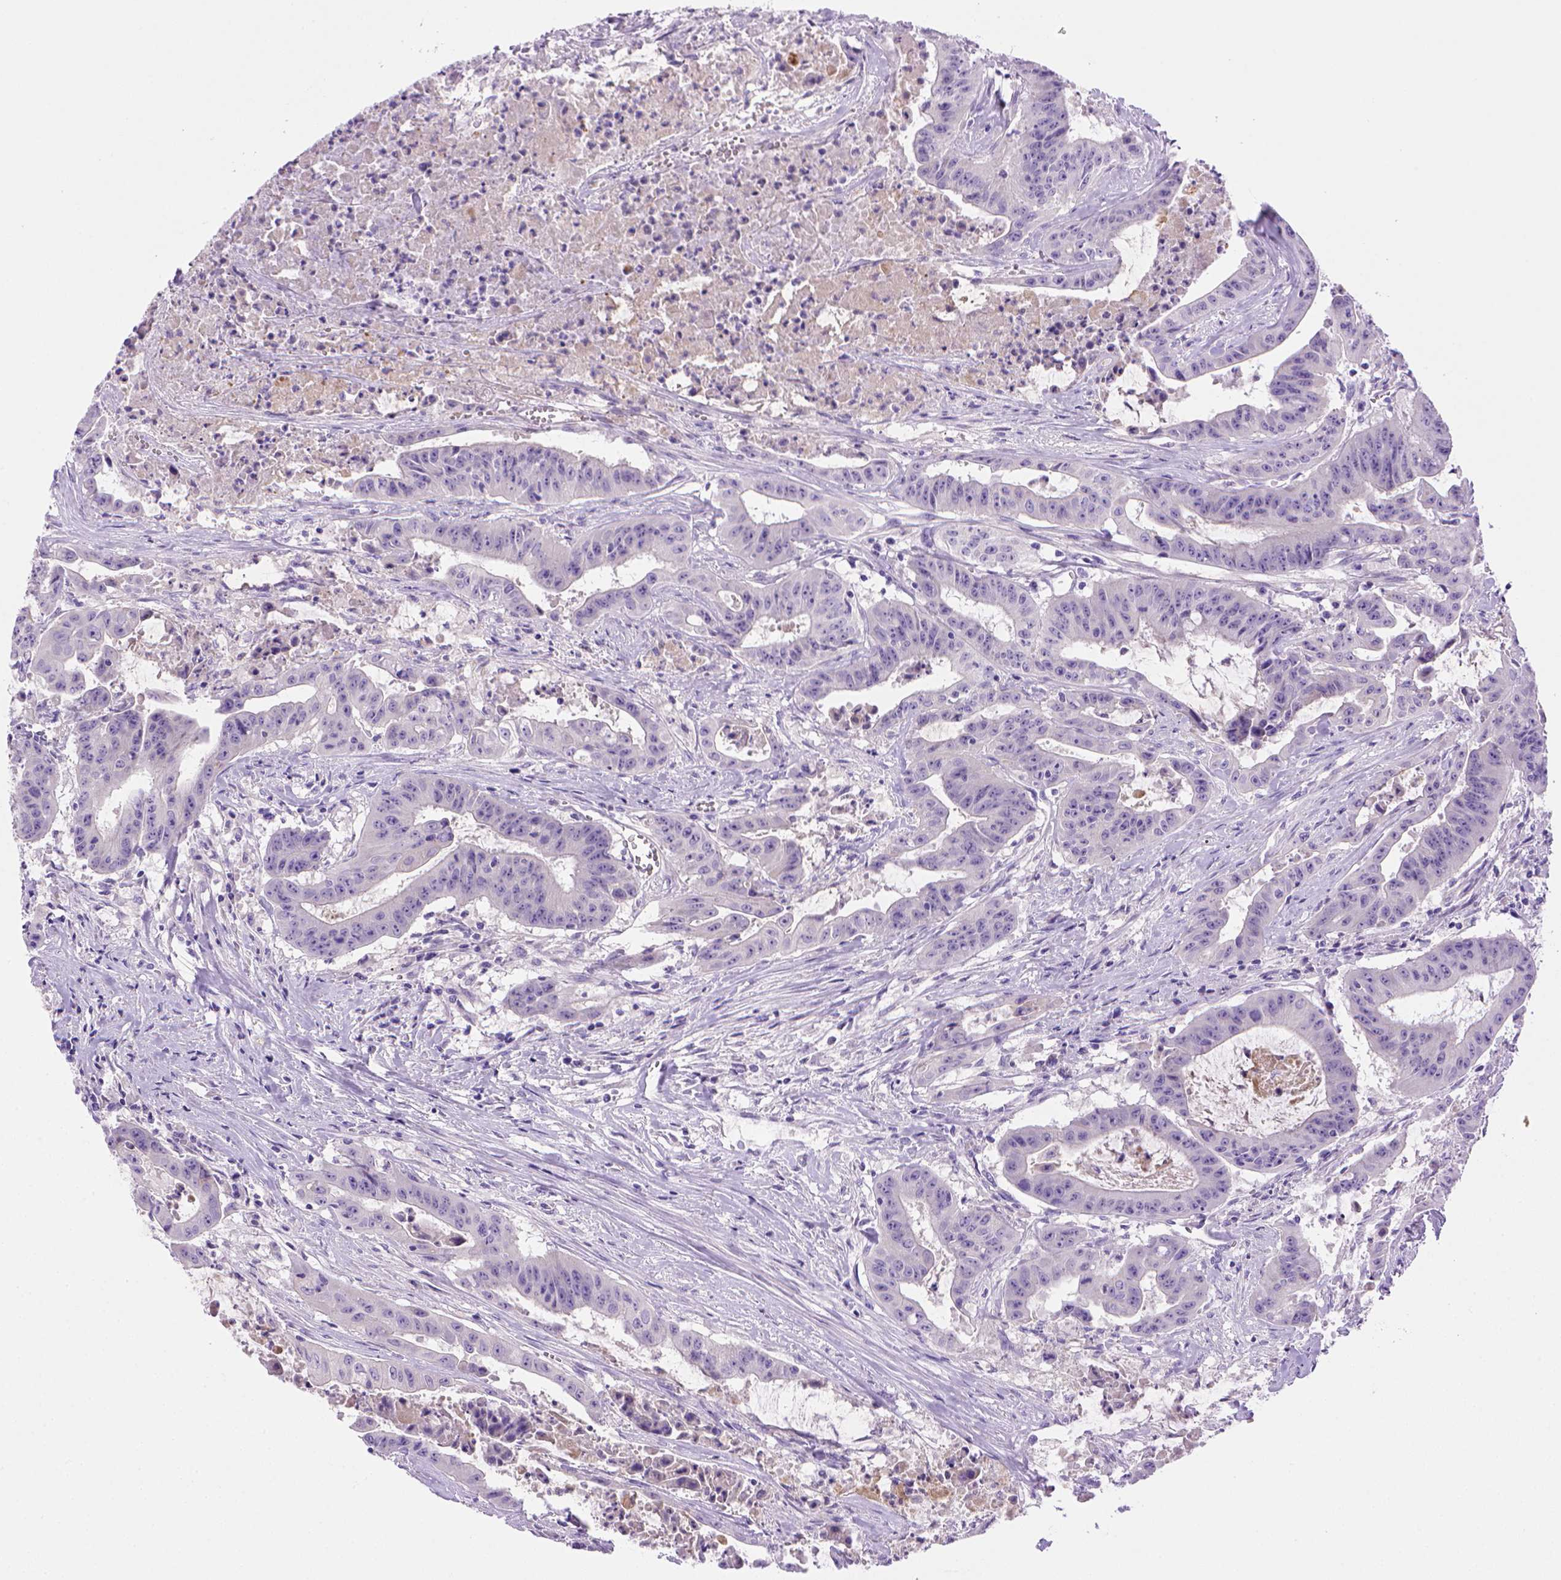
{"staining": {"intensity": "negative", "quantity": "none", "location": "none"}, "tissue": "colorectal cancer", "cell_type": "Tumor cells", "image_type": "cancer", "snomed": [{"axis": "morphology", "description": "Adenocarcinoma, NOS"}, {"axis": "topography", "description": "Colon"}], "caption": "The IHC photomicrograph has no significant expression in tumor cells of colorectal cancer (adenocarcinoma) tissue. (Brightfield microscopy of DAB (3,3'-diaminobenzidine) IHC at high magnification).", "gene": "BAAT", "patient": {"sex": "male", "age": 33}}